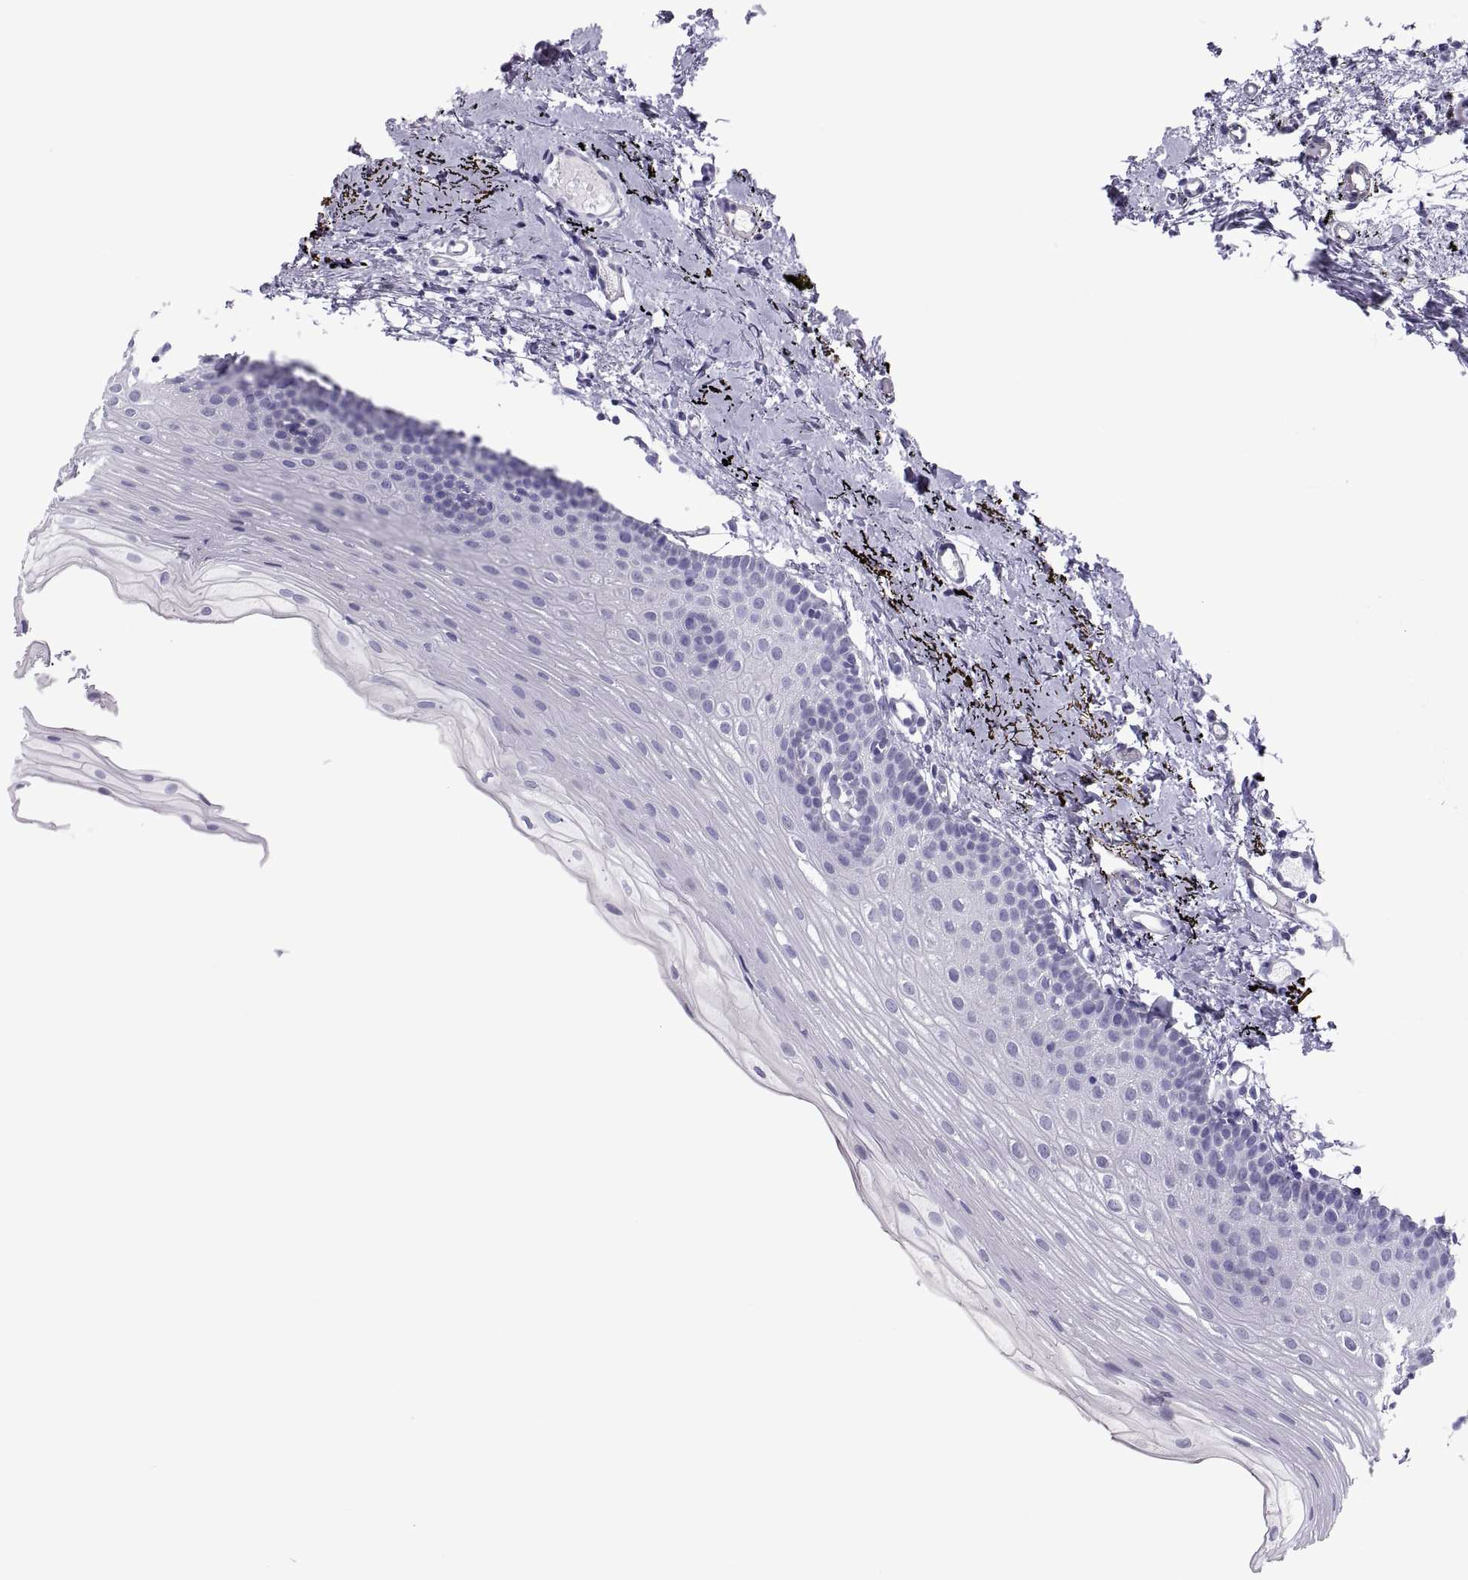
{"staining": {"intensity": "negative", "quantity": "none", "location": "none"}, "tissue": "oral mucosa", "cell_type": "Squamous epithelial cells", "image_type": "normal", "snomed": [{"axis": "morphology", "description": "Normal tissue, NOS"}, {"axis": "topography", "description": "Oral tissue"}], "caption": "Human oral mucosa stained for a protein using immunohistochemistry reveals no positivity in squamous epithelial cells.", "gene": "RNASE12", "patient": {"sex": "female", "age": 57}}